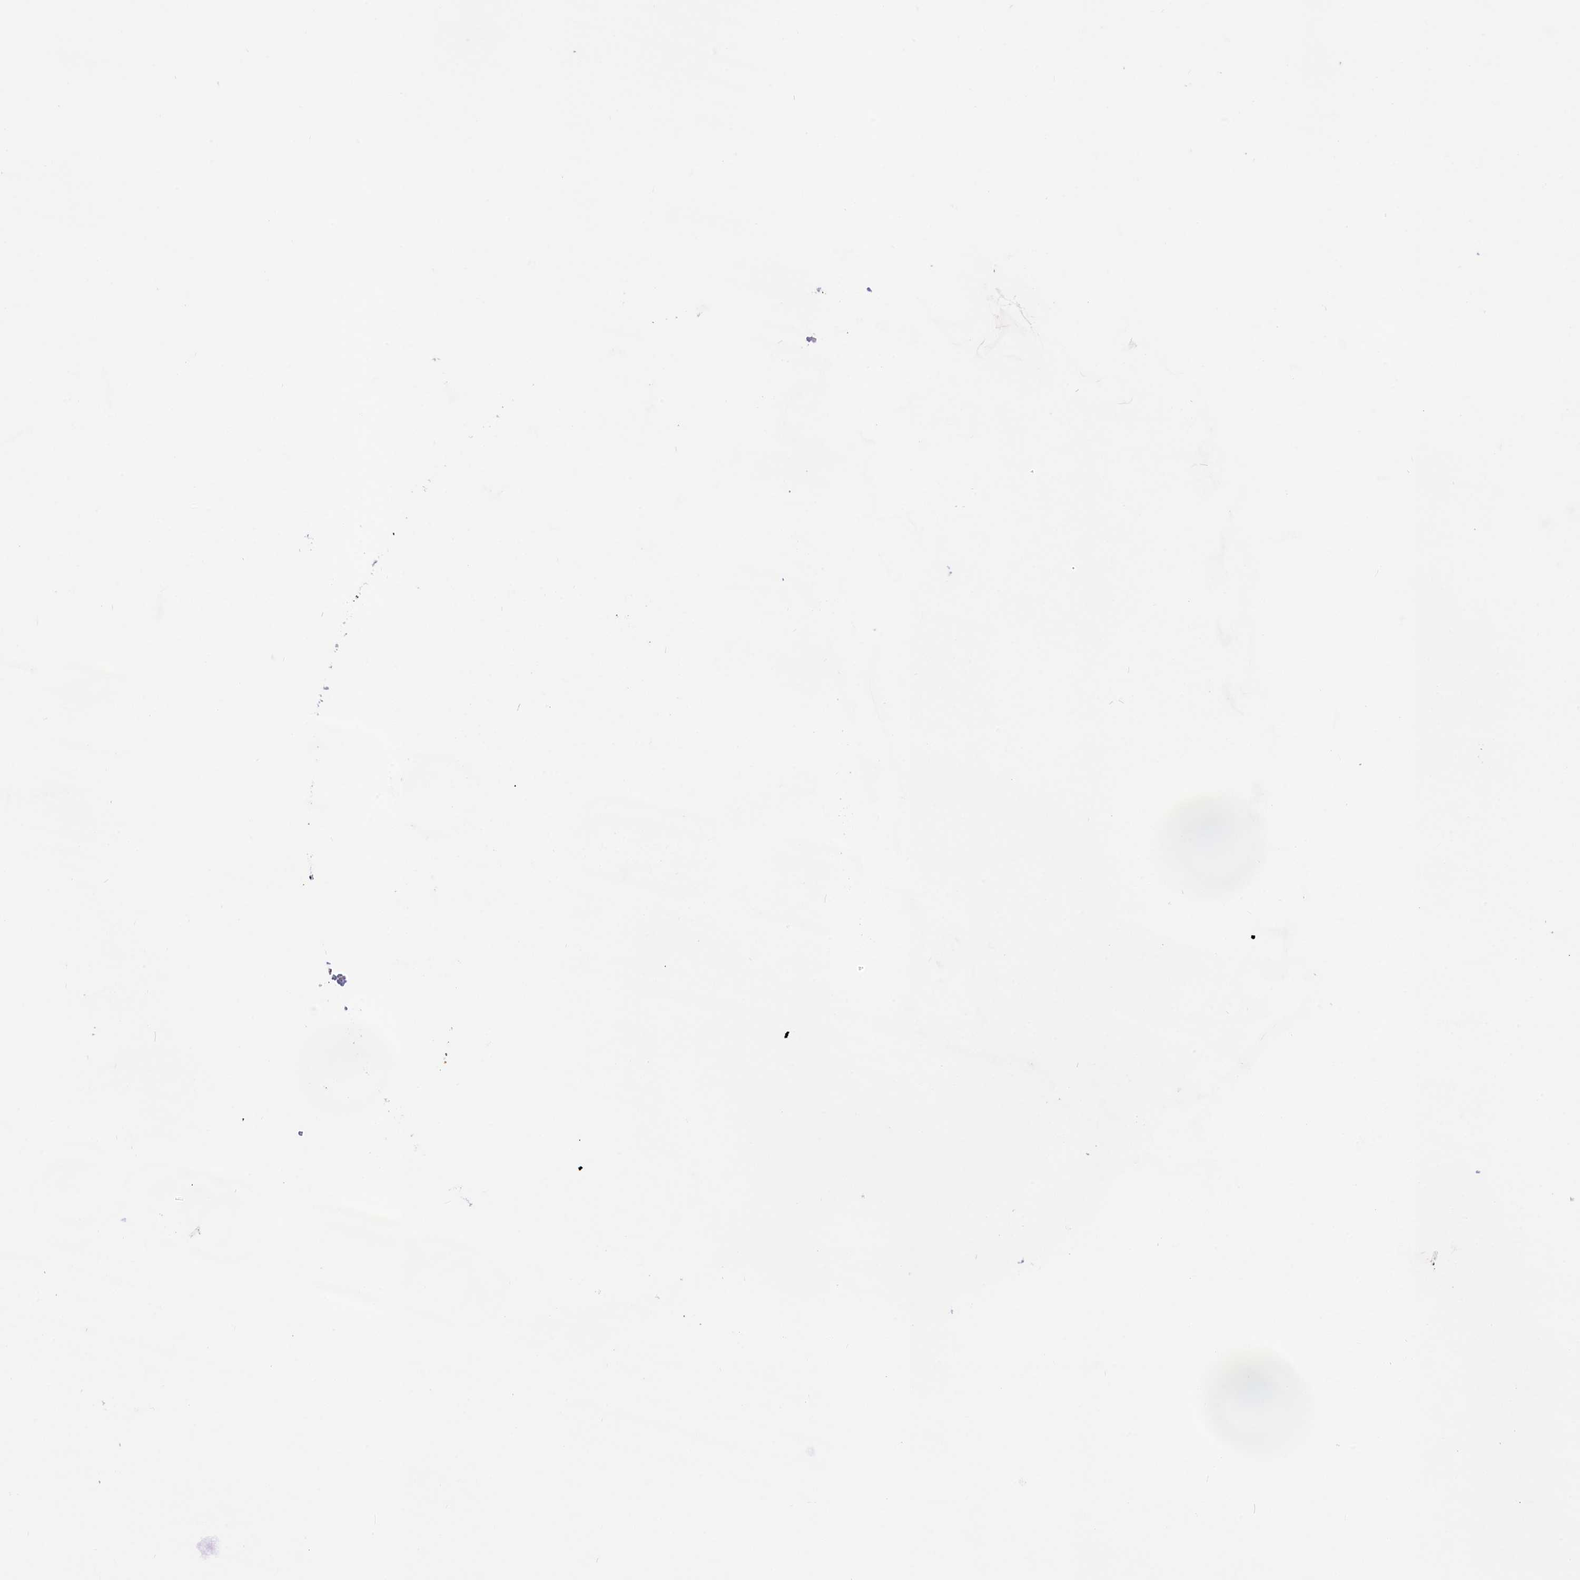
{"staining": {"intensity": "strong", "quantity": "<25%", "location": "cytoplasmic/membranous"}, "tissue": "skin cancer", "cell_type": "Tumor cells", "image_type": "cancer", "snomed": [{"axis": "morphology", "description": "Normal tissue, NOS"}, {"axis": "morphology", "description": "Squamous cell carcinoma, NOS"}, {"axis": "topography", "description": "Skin"}], "caption": "Skin squamous cell carcinoma stained for a protein reveals strong cytoplasmic/membranous positivity in tumor cells. (DAB (3,3'-diaminobenzidine) IHC, brown staining for protein, blue staining for nuclei).", "gene": "PRDM12", "patient": {"sex": "male", "age": 72}}